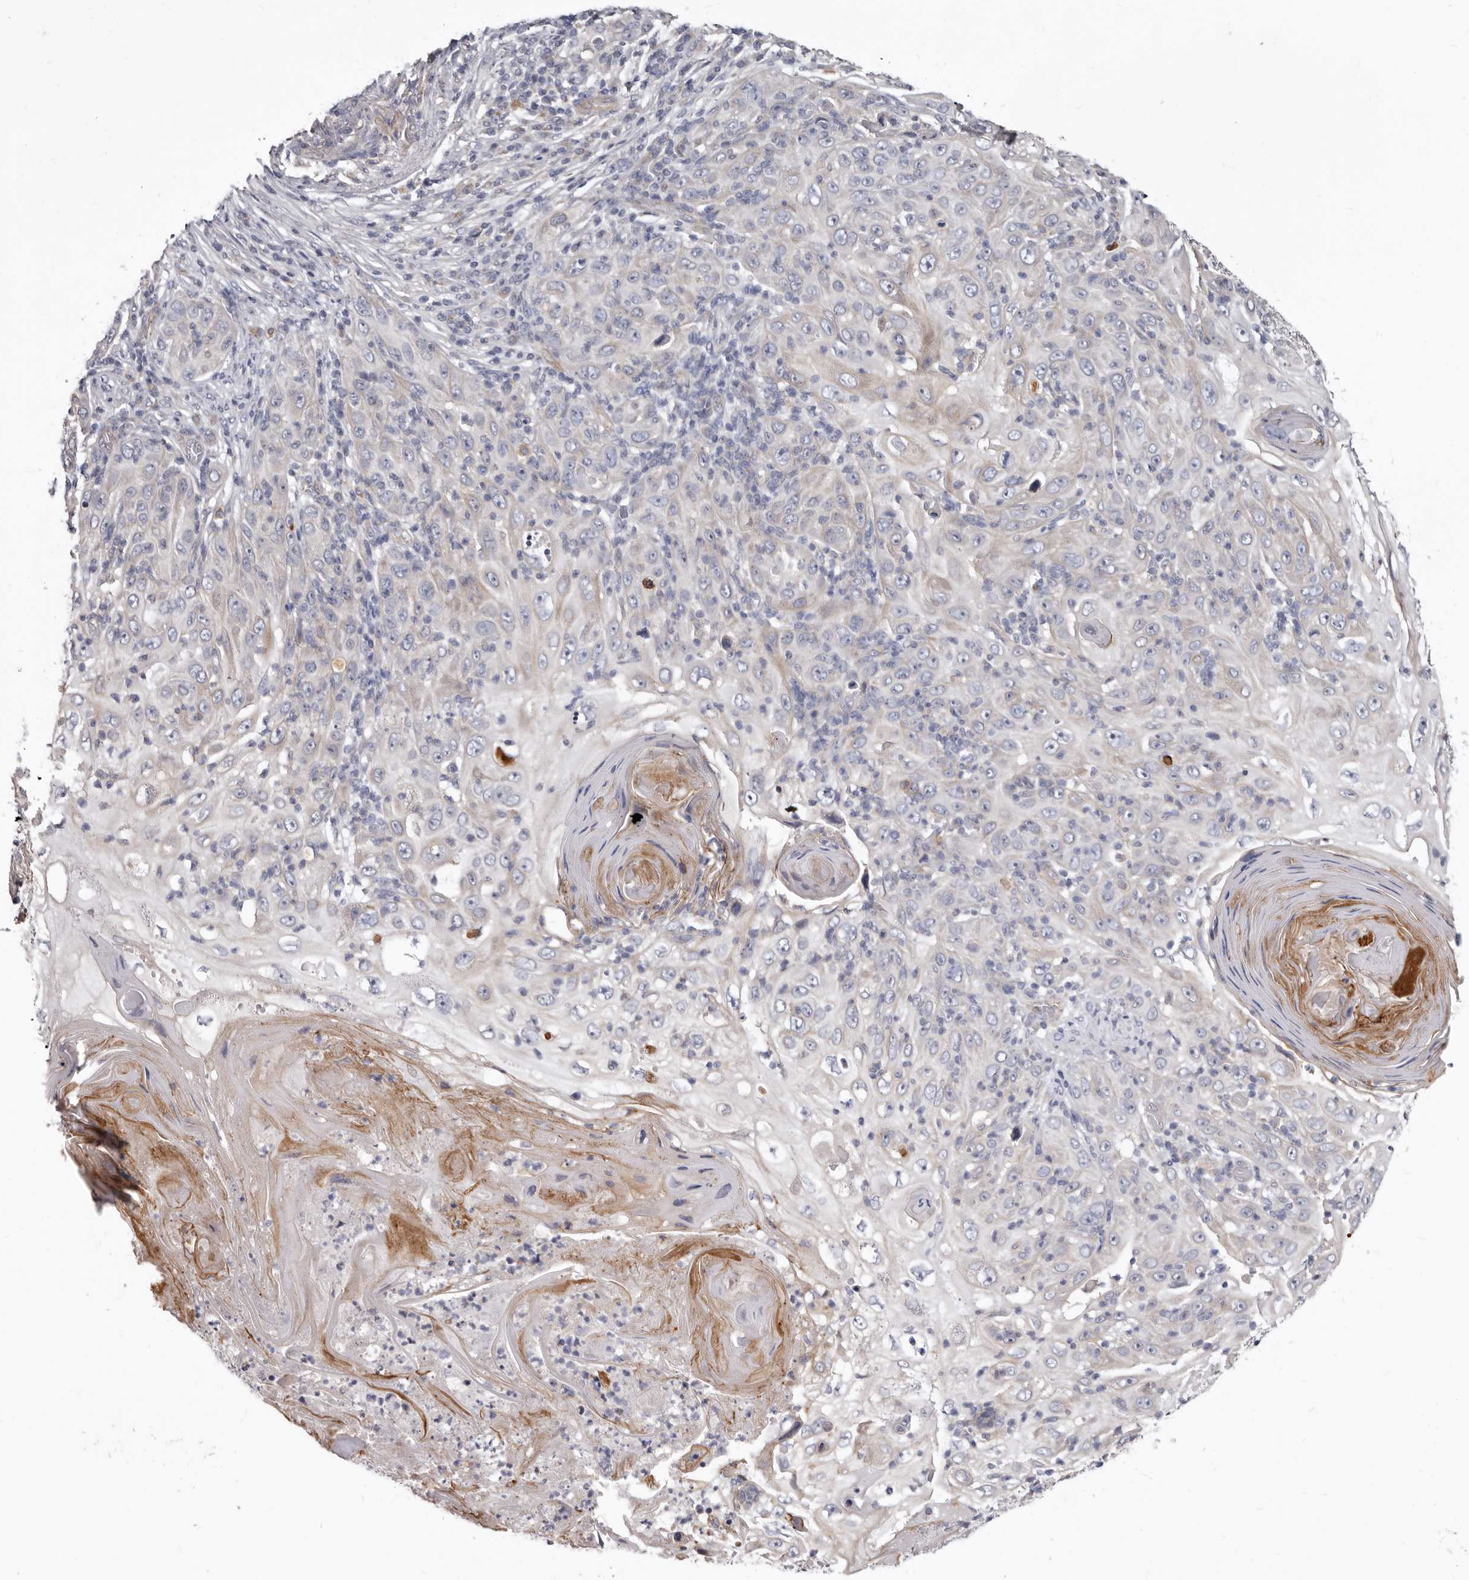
{"staining": {"intensity": "weak", "quantity": "<25%", "location": "cytoplasmic/membranous"}, "tissue": "skin cancer", "cell_type": "Tumor cells", "image_type": "cancer", "snomed": [{"axis": "morphology", "description": "Squamous cell carcinoma, NOS"}, {"axis": "topography", "description": "Skin"}], "caption": "Immunohistochemistry (IHC) micrograph of neoplastic tissue: human skin cancer (squamous cell carcinoma) stained with DAB exhibits no significant protein positivity in tumor cells.", "gene": "FMO2", "patient": {"sex": "female", "age": 88}}